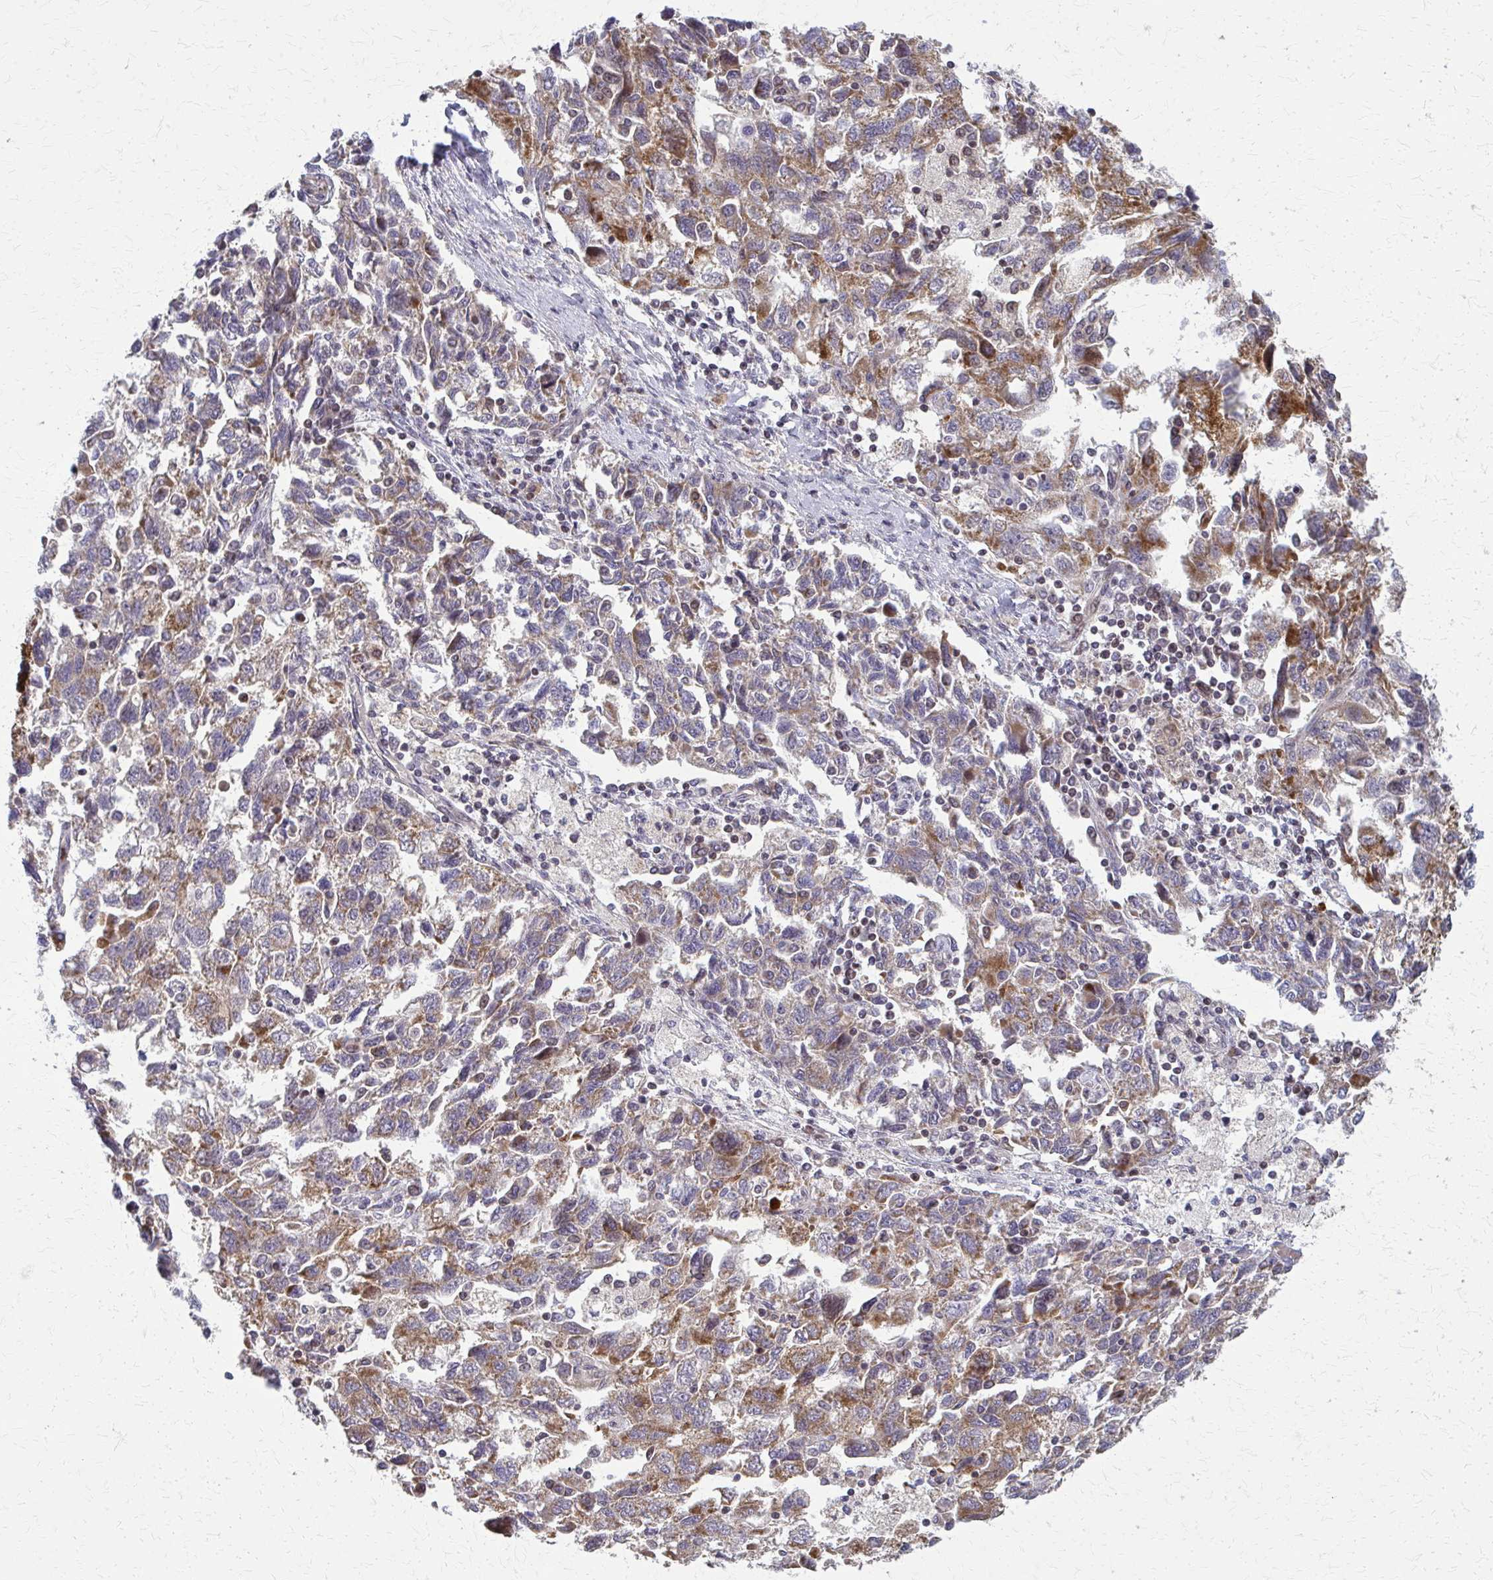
{"staining": {"intensity": "moderate", "quantity": ">75%", "location": "cytoplasmic/membranous"}, "tissue": "ovarian cancer", "cell_type": "Tumor cells", "image_type": "cancer", "snomed": [{"axis": "morphology", "description": "Carcinoma, NOS"}, {"axis": "morphology", "description": "Cystadenocarcinoma, serous, NOS"}, {"axis": "topography", "description": "Ovary"}], "caption": "Human ovarian carcinoma stained with a brown dye shows moderate cytoplasmic/membranous positive staining in about >75% of tumor cells.", "gene": "MCCC1", "patient": {"sex": "female", "age": 69}}